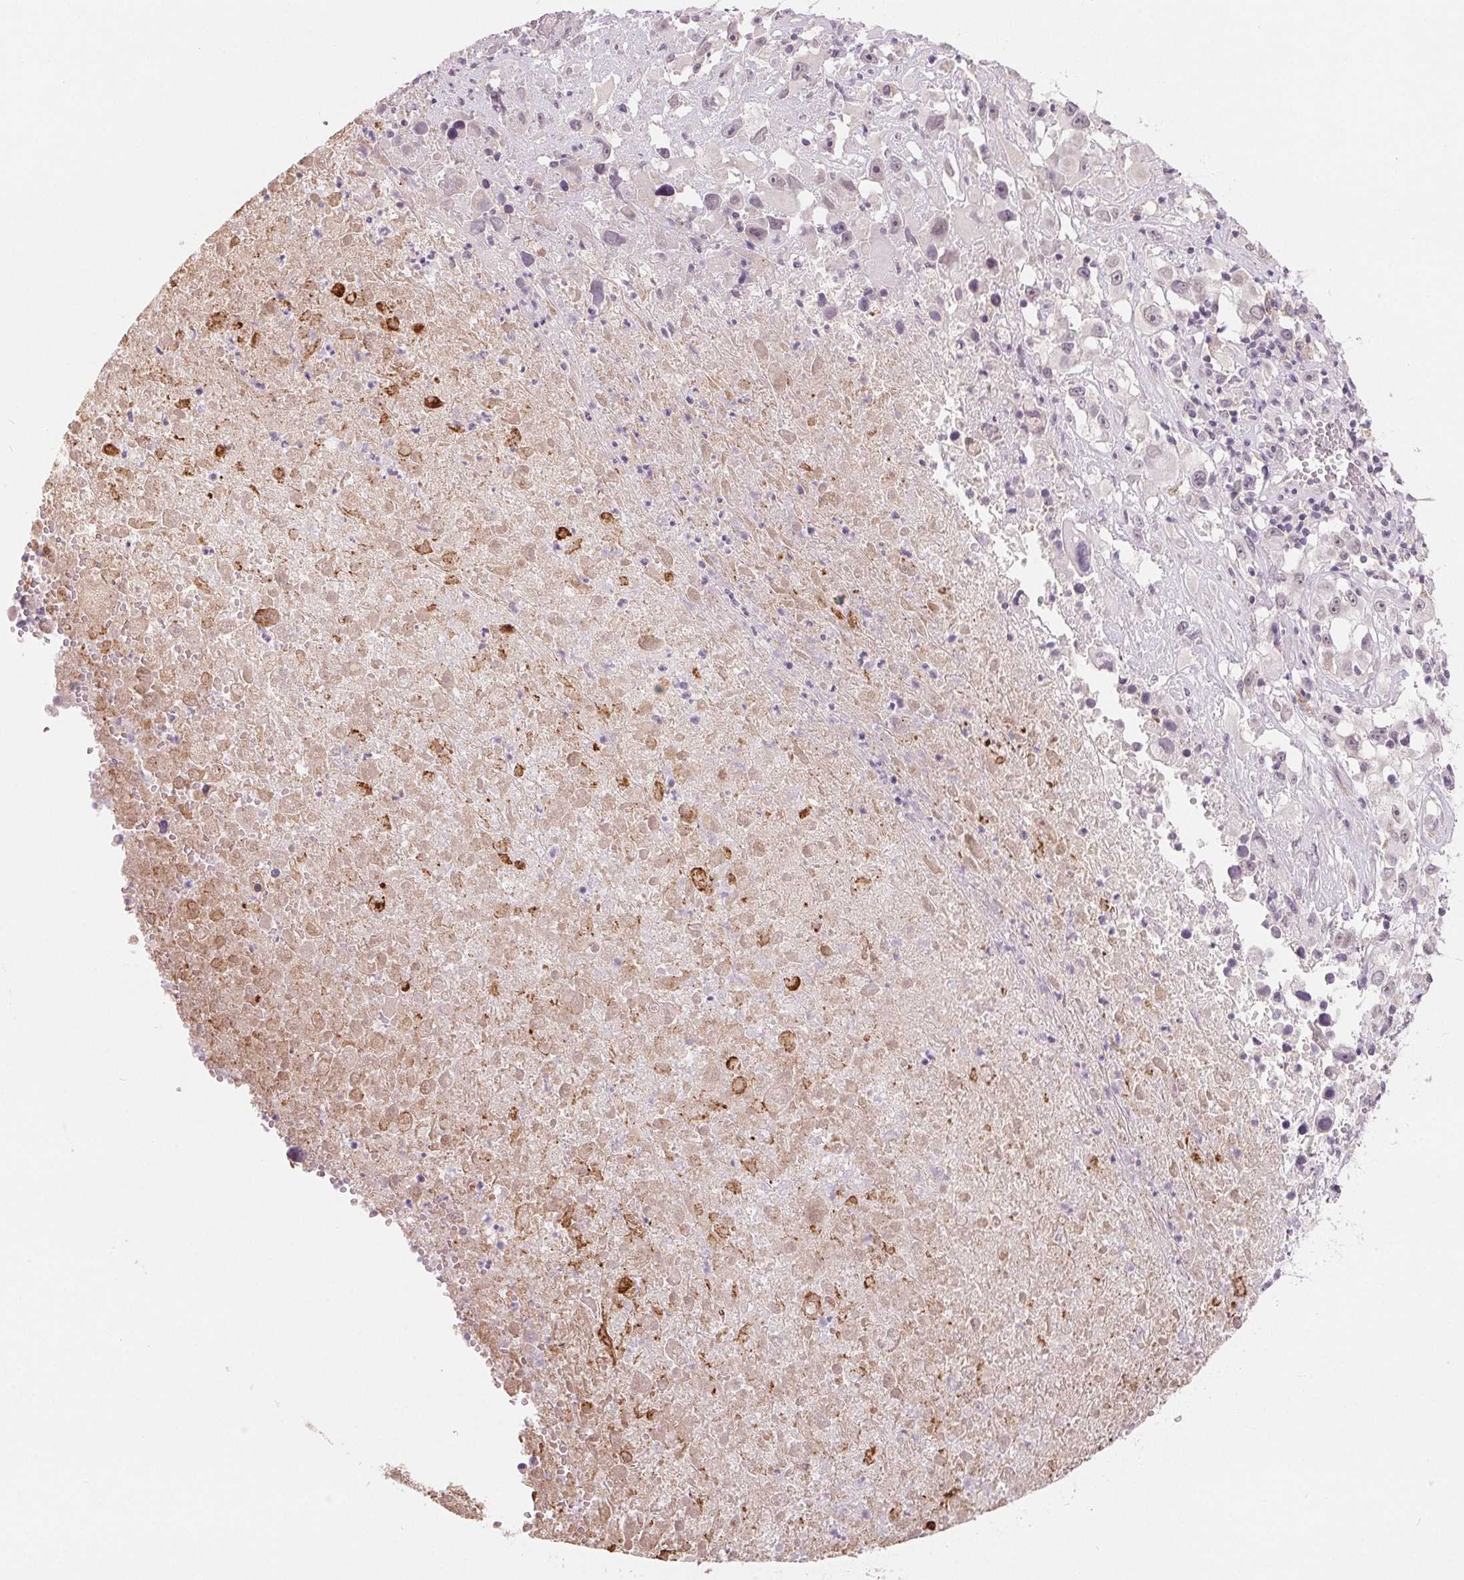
{"staining": {"intensity": "negative", "quantity": "none", "location": "none"}, "tissue": "melanoma", "cell_type": "Tumor cells", "image_type": "cancer", "snomed": [{"axis": "morphology", "description": "Malignant melanoma, Metastatic site"}, {"axis": "topography", "description": "Soft tissue"}], "caption": "This micrograph is of malignant melanoma (metastatic site) stained with immunohistochemistry to label a protein in brown with the nuclei are counter-stained blue. There is no staining in tumor cells.", "gene": "CFC1", "patient": {"sex": "male", "age": 50}}